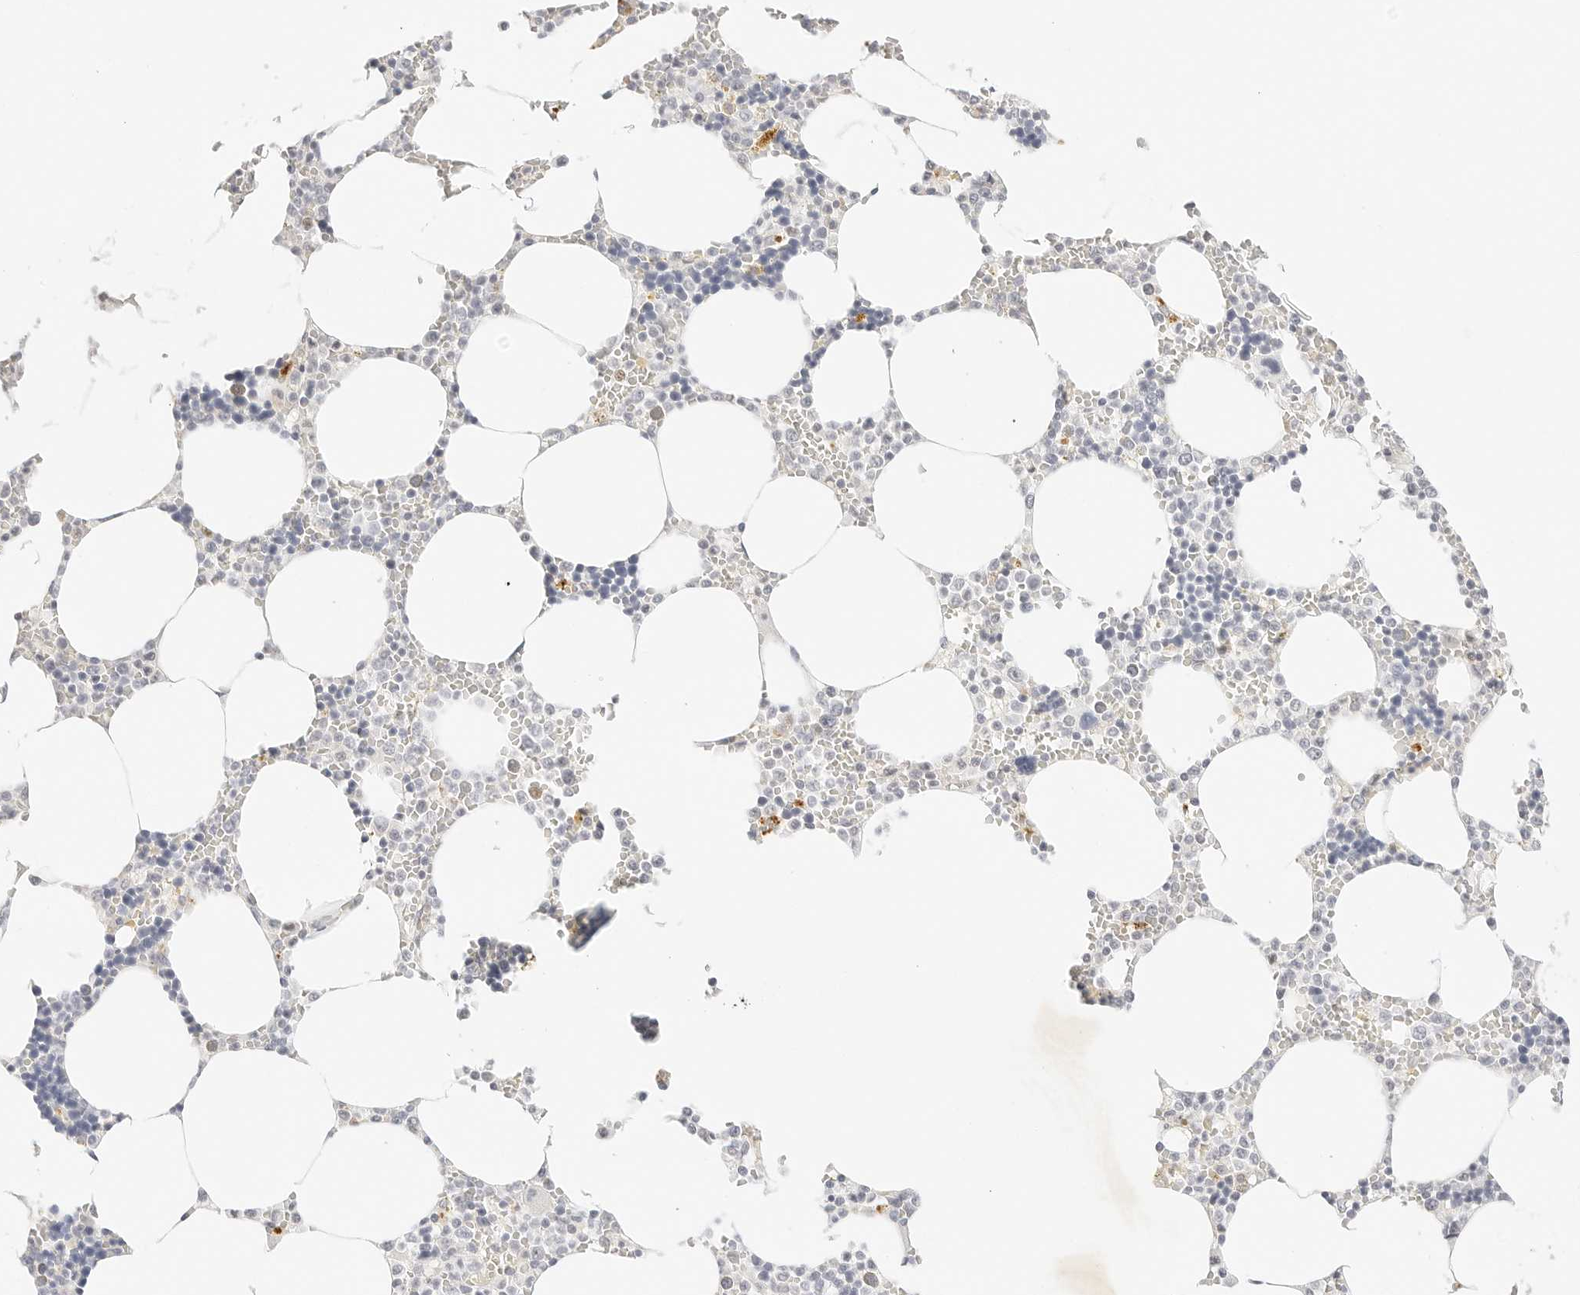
{"staining": {"intensity": "negative", "quantity": "none", "location": "none"}, "tissue": "bone marrow", "cell_type": "Hematopoietic cells", "image_type": "normal", "snomed": [{"axis": "morphology", "description": "Normal tissue, NOS"}, {"axis": "topography", "description": "Bone marrow"}], "caption": "This is an IHC photomicrograph of normal human bone marrow. There is no expression in hematopoietic cells.", "gene": "XKR4", "patient": {"sex": "male", "age": 70}}